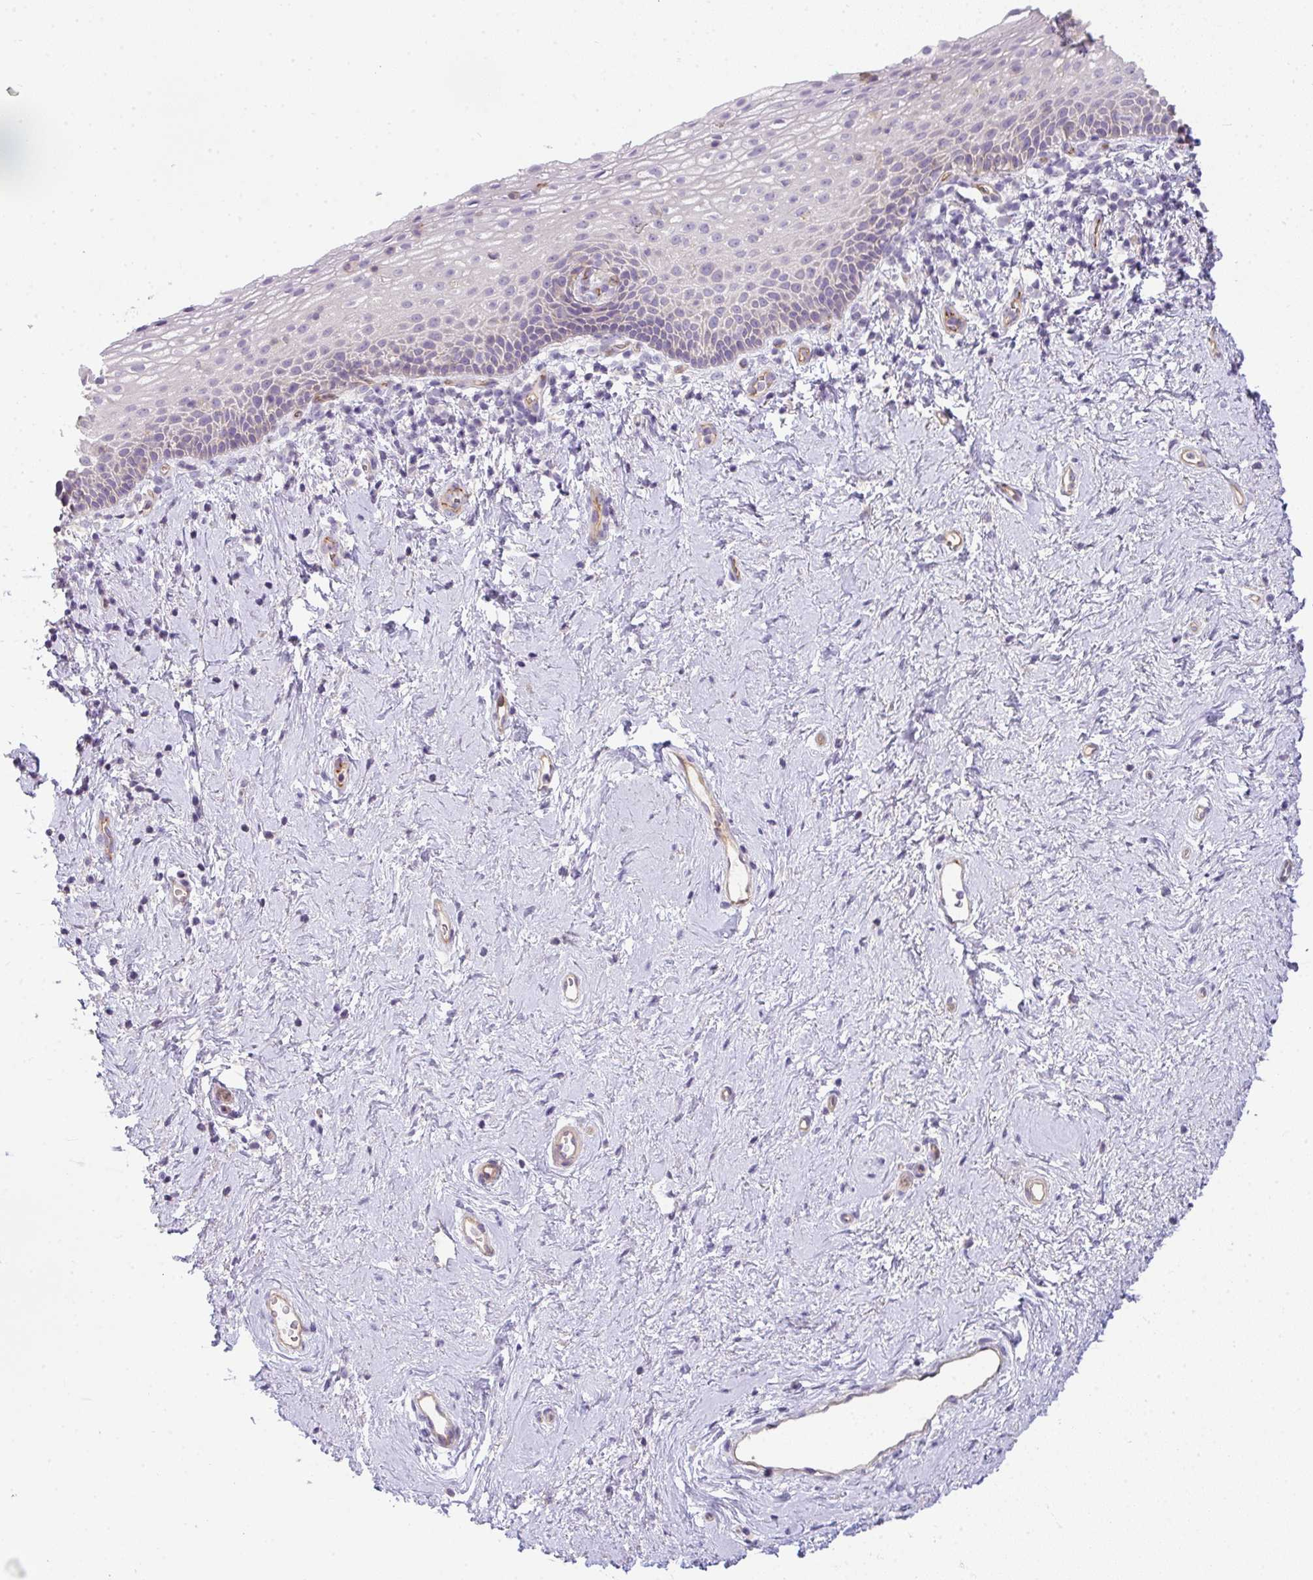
{"staining": {"intensity": "weak", "quantity": "<25%", "location": "cytoplasmic/membranous"}, "tissue": "vagina", "cell_type": "Squamous epithelial cells", "image_type": "normal", "snomed": [{"axis": "morphology", "description": "Normal tissue, NOS"}, {"axis": "topography", "description": "Vagina"}], "caption": "Immunohistochemistry (IHC) of unremarkable human vagina demonstrates no expression in squamous epithelial cells. (Immunohistochemistry (IHC), brightfield microscopy, high magnification).", "gene": "FILIP1", "patient": {"sex": "female", "age": 61}}